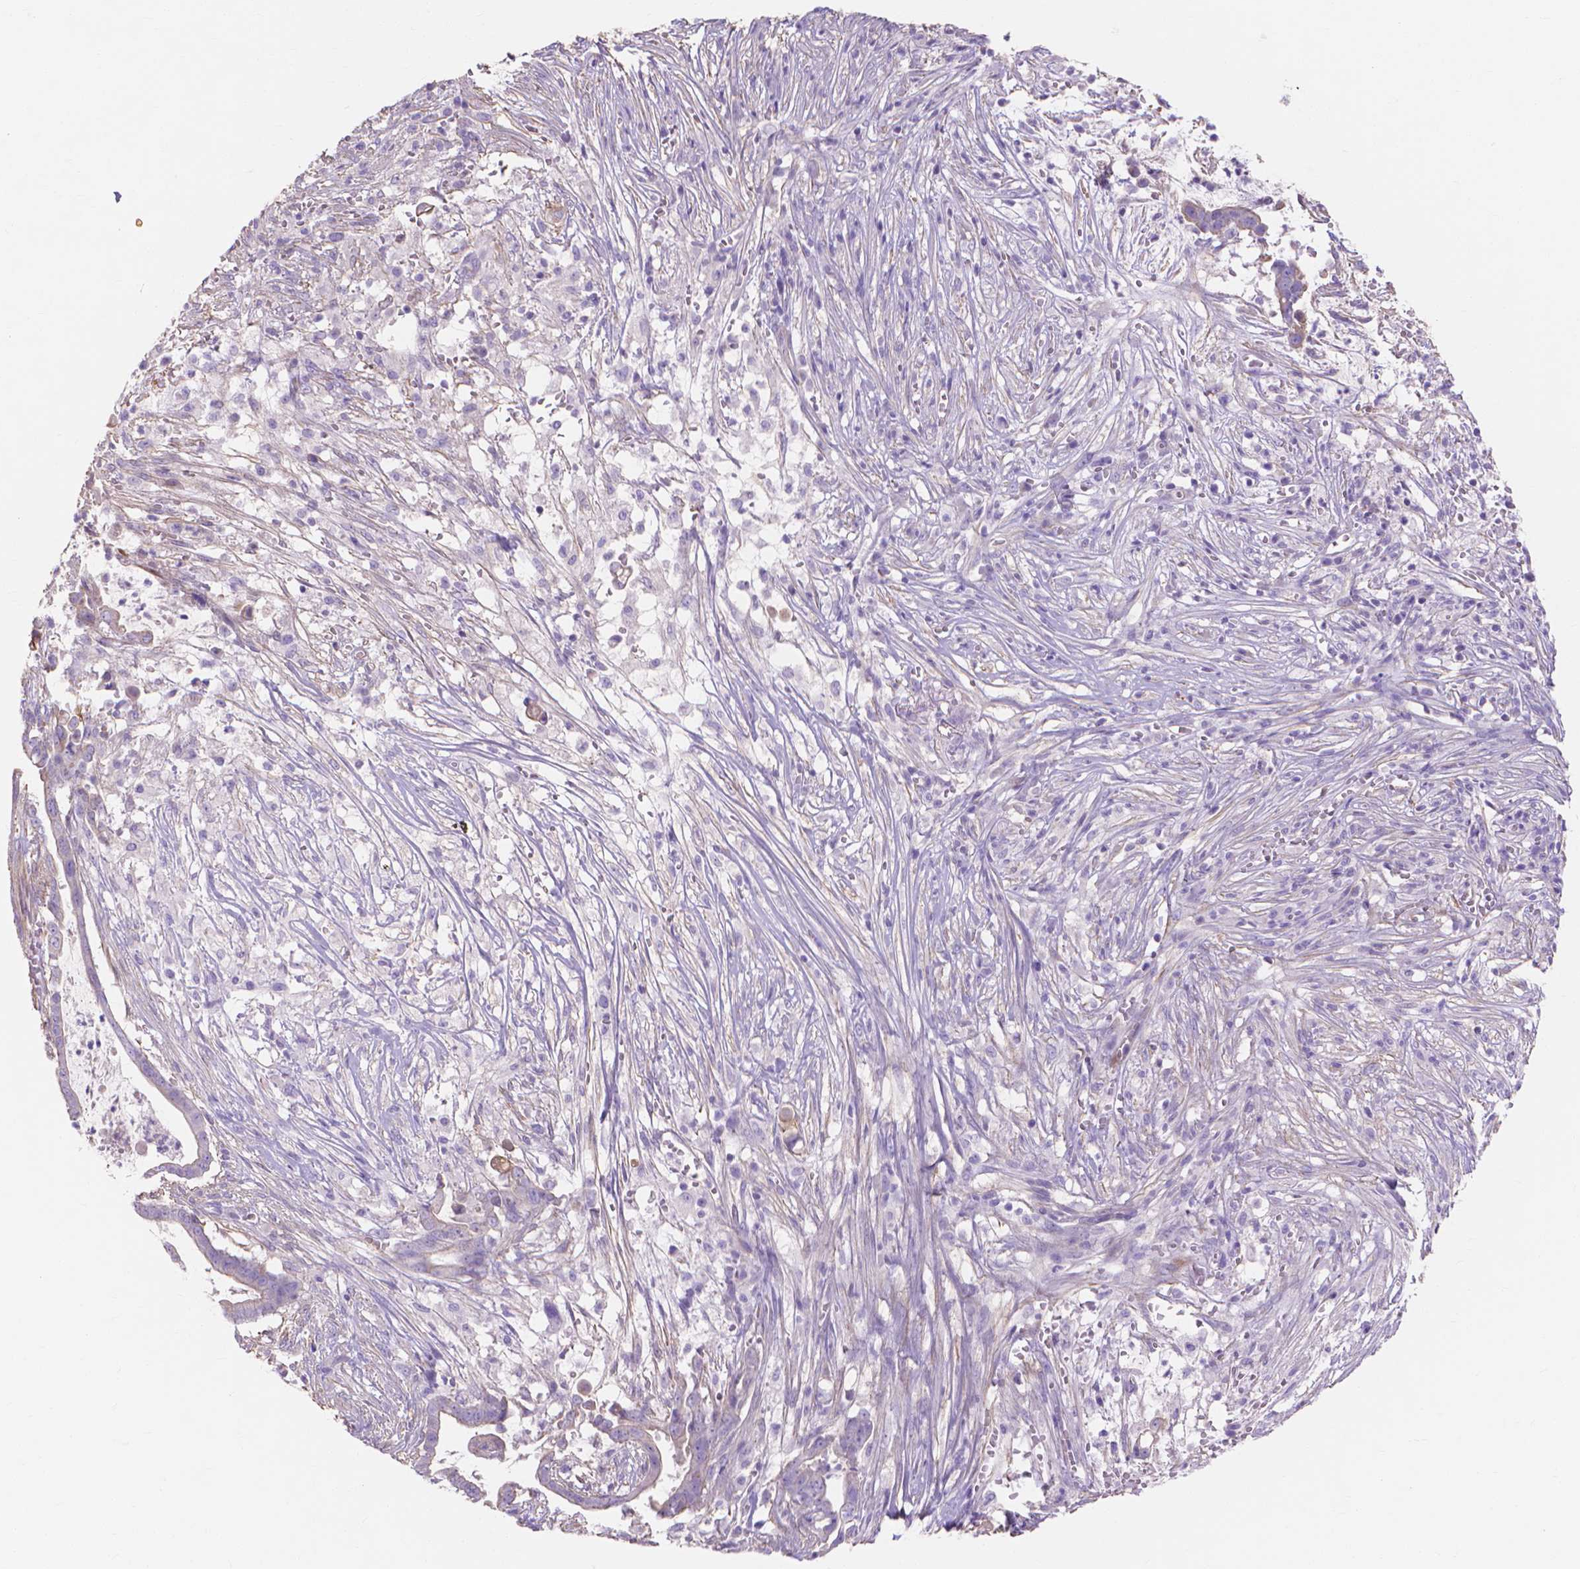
{"staining": {"intensity": "weak", "quantity": "<25%", "location": "cytoplasmic/membranous"}, "tissue": "pancreatic cancer", "cell_type": "Tumor cells", "image_type": "cancer", "snomed": [{"axis": "morphology", "description": "Adenocarcinoma, NOS"}, {"axis": "topography", "description": "Pancreas"}], "caption": "This histopathology image is of adenocarcinoma (pancreatic) stained with immunohistochemistry to label a protein in brown with the nuclei are counter-stained blue. There is no positivity in tumor cells.", "gene": "MBLAC1", "patient": {"sex": "male", "age": 61}}